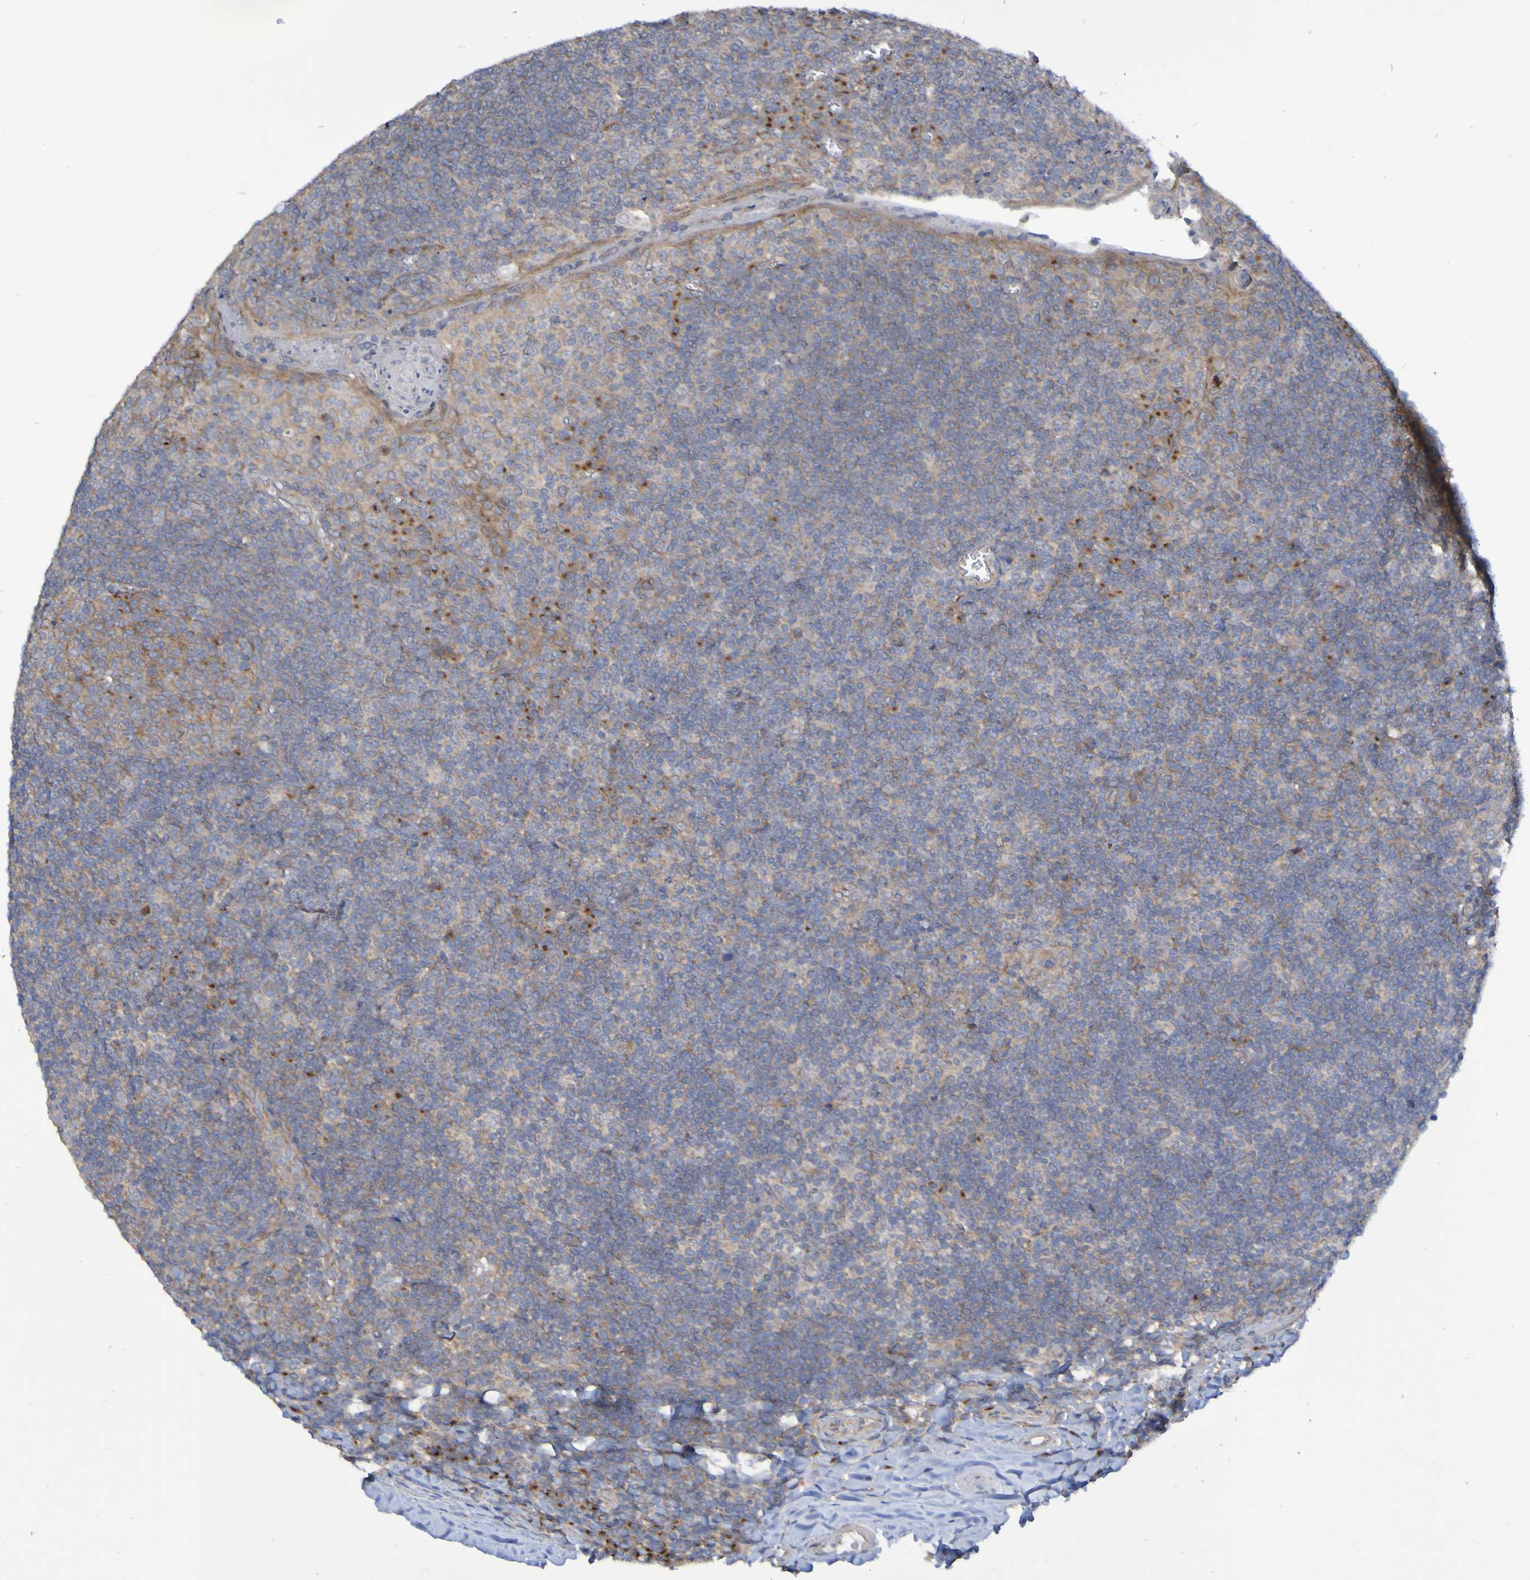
{"staining": {"intensity": "strong", "quantity": "<25%", "location": "cytoplasmic/membranous"}, "tissue": "tonsil", "cell_type": "Germinal center cells", "image_type": "normal", "snomed": [{"axis": "morphology", "description": "Normal tissue, NOS"}, {"axis": "topography", "description": "Tonsil"}], "caption": "The image exhibits staining of unremarkable tonsil, revealing strong cytoplasmic/membranous protein staining (brown color) within germinal center cells.", "gene": "LMBRD2", "patient": {"sex": "male", "age": 37}}